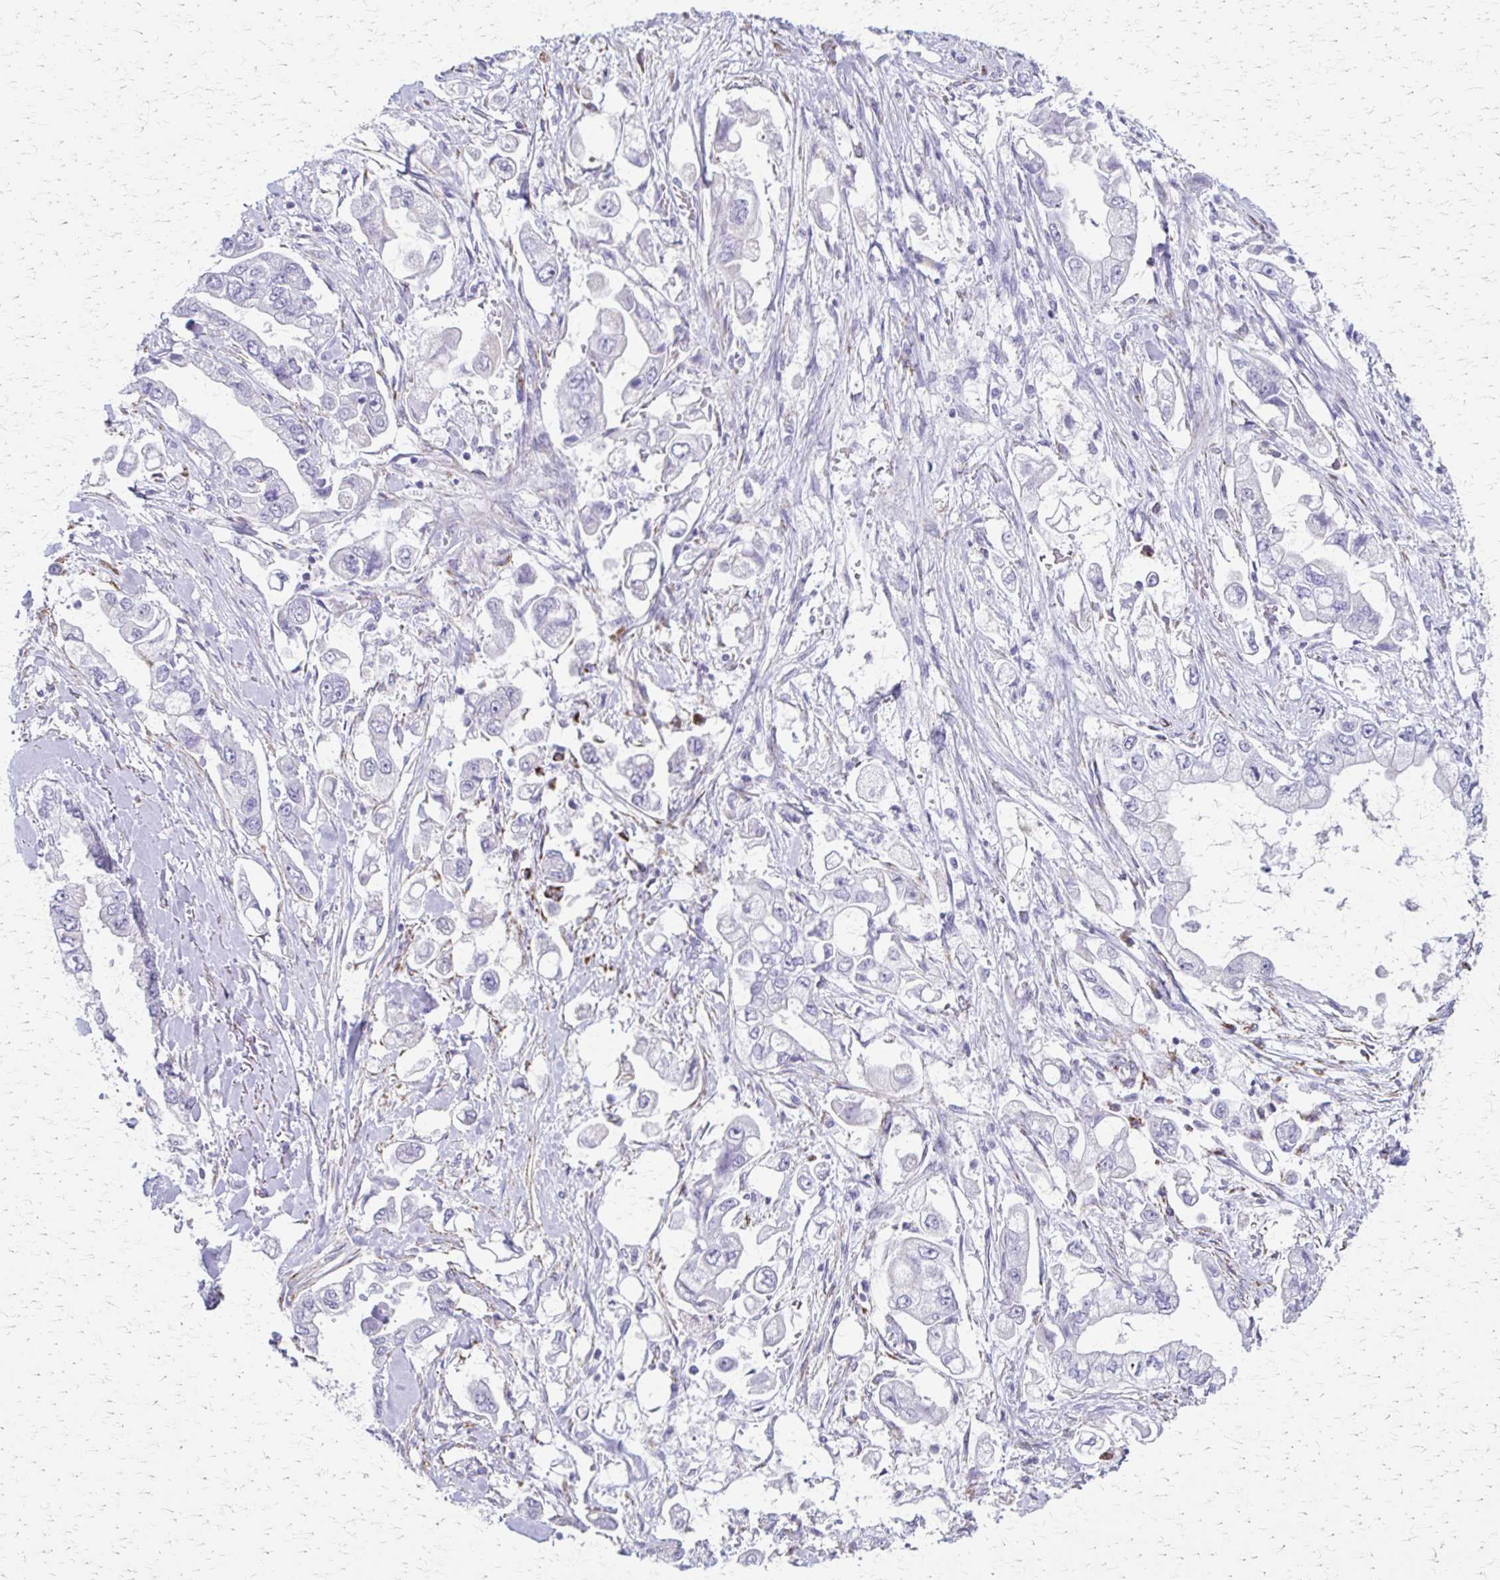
{"staining": {"intensity": "negative", "quantity": "none", "location": "none"}, "tissue": "stomach cancer", "cell_type": "Tumor cells", "image_type": "cancer", "snomed": [{"axis": "morphology", "description": "Adenocarcinoma, NOS"}, {"axis": "topography", "description": "Stomach"}], "caption": "DAB (3,3'-diaminobenzidine) immunohistochemical staining of human adenocarcinoma (stomach) displays no significant expression in tumor cells. Nuclei are stained in blue.", "gene": "ZSCAN5B", "patient": {"sex": "male", "age": 62}}